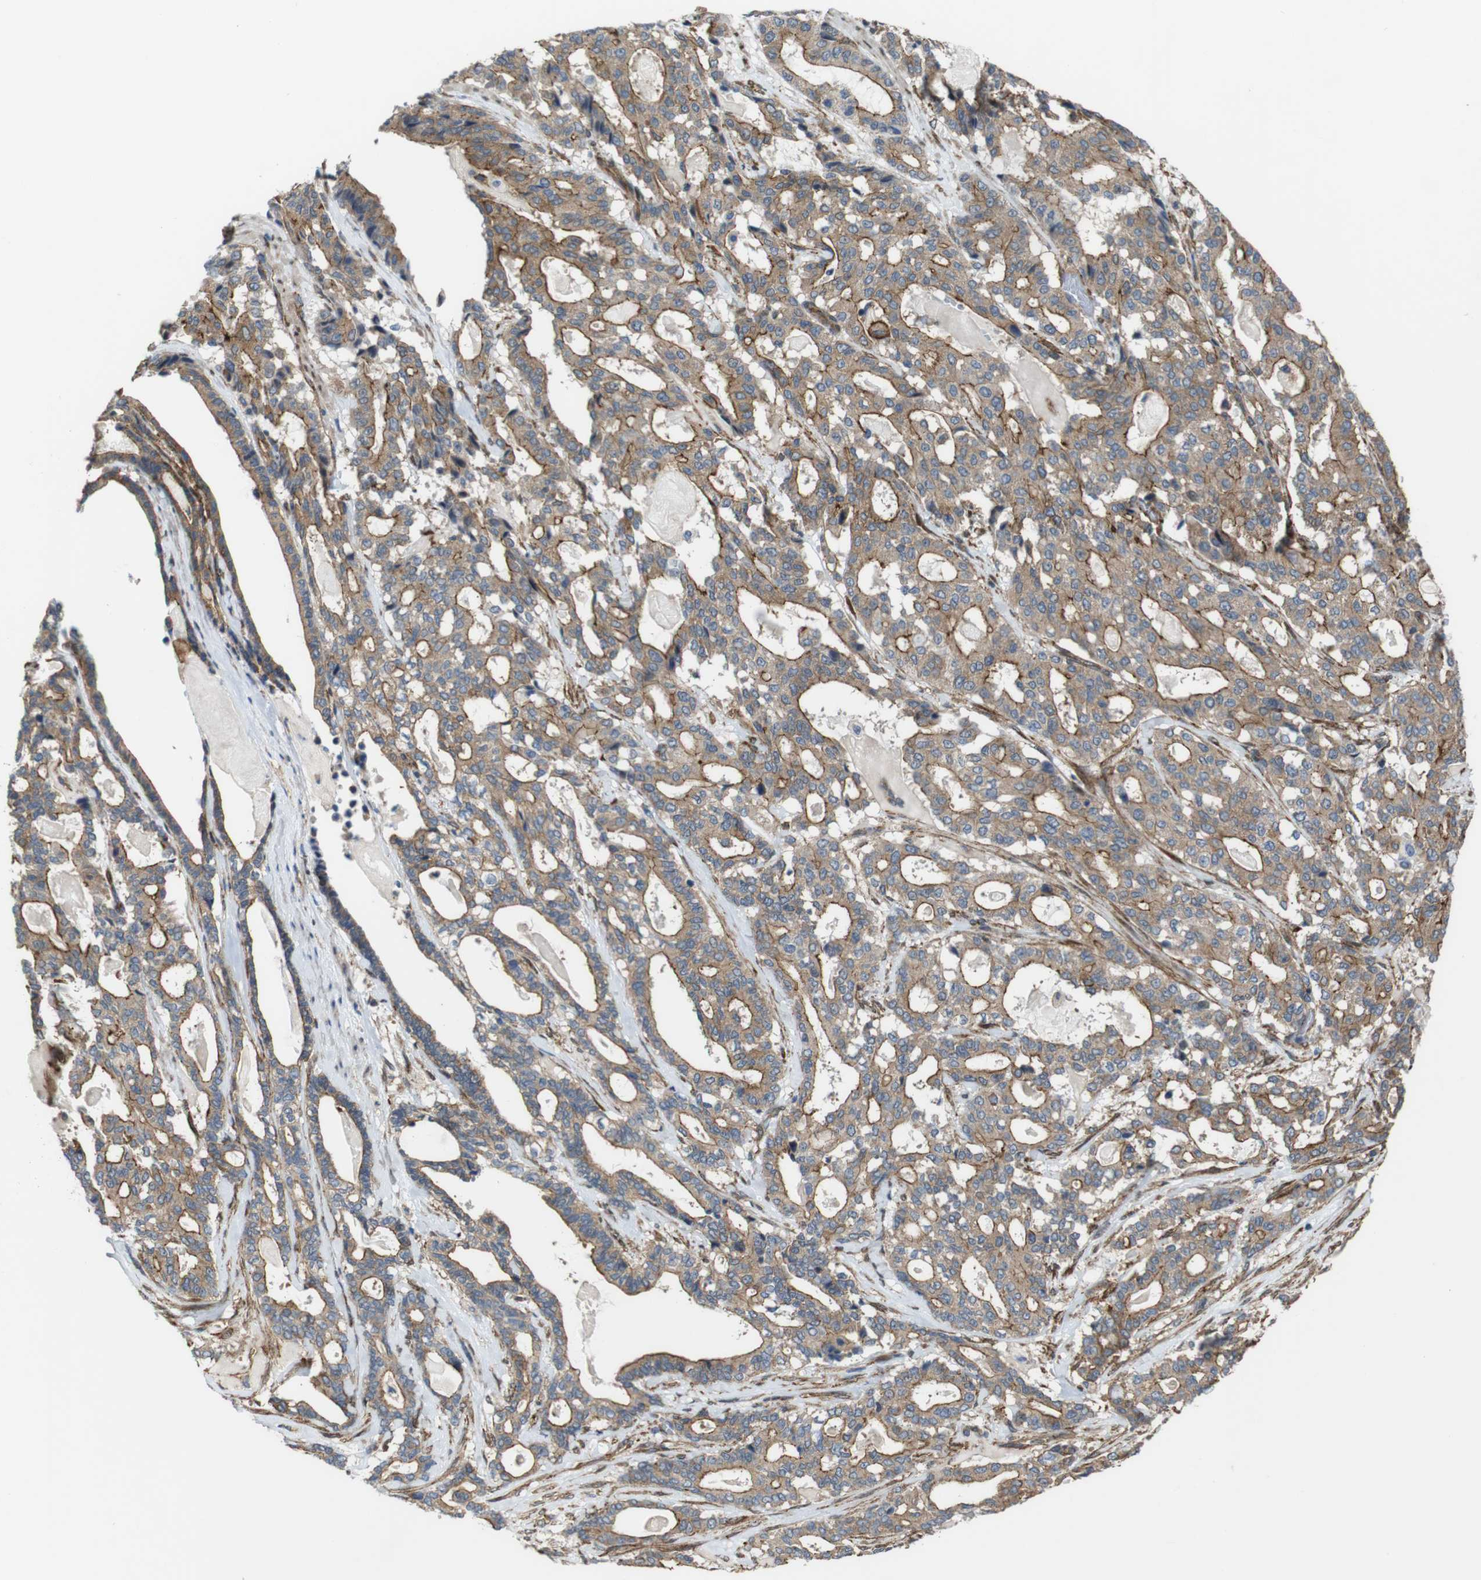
{"staining": {"intensity": "moderate", "quantity": ">75%", "location": "cytoplasmic/membranous"}, "tissue": "pancreatic cancer", "cell_type": "Tumor cells", "image_type": "cancer", "snomed": [{"axis": "morphology", "description": "Adenocarcinoma, NOS"}, {"axis": "topography", "description": "Pancreas"}], "caption": "Immunohistochemical staining of human pancreatic adenocarcinoma shows medium levels of moderate cytoplasmic/membranous protein positivity in about >75% of tumor cells.", "gene": "PTGER4", "patient": {"sex": "male", "age": 63}}